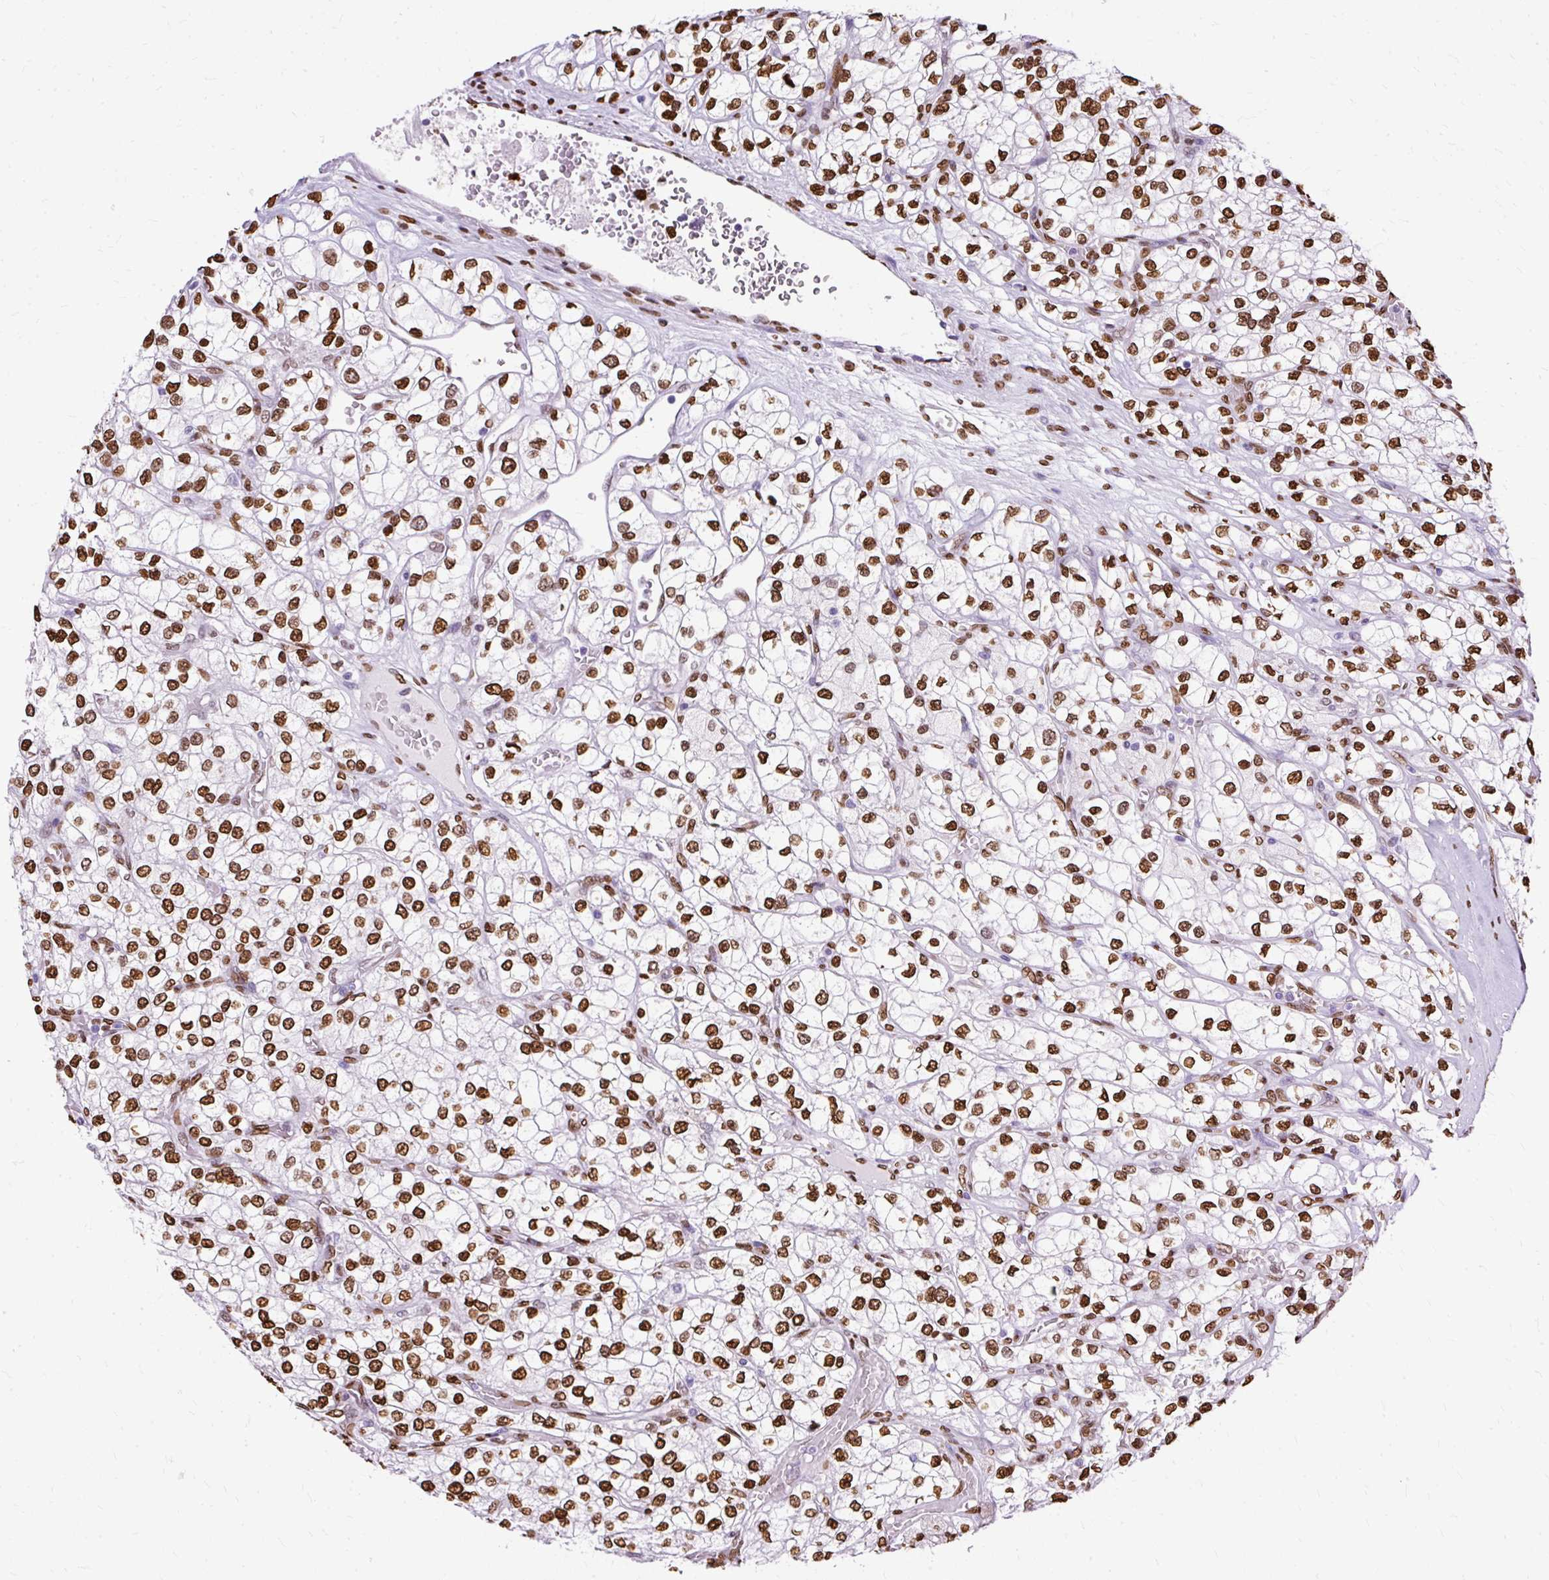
{"staining": {"intensity": "strong", "quantity": ">75%", "location": "nuclear"}, "tissue": "renal cancer", "cell_type": "Tumor cells", "image_type": "cancer", "snomed": [{"axis": "morphology", "description": "Adenocarcinoma, NOS"}, {"axis": "topography", "description": "Kidney"}], "caption": "DAB (3,3'-diaminobenzidine) immunohistochemical staining of renal adenocarcinoma reveals strong nuclear protein positivity in approximately >75% of tumor cells.", "gene": "TMEM184C", "patient": {"sex": "male", "age": 80}}